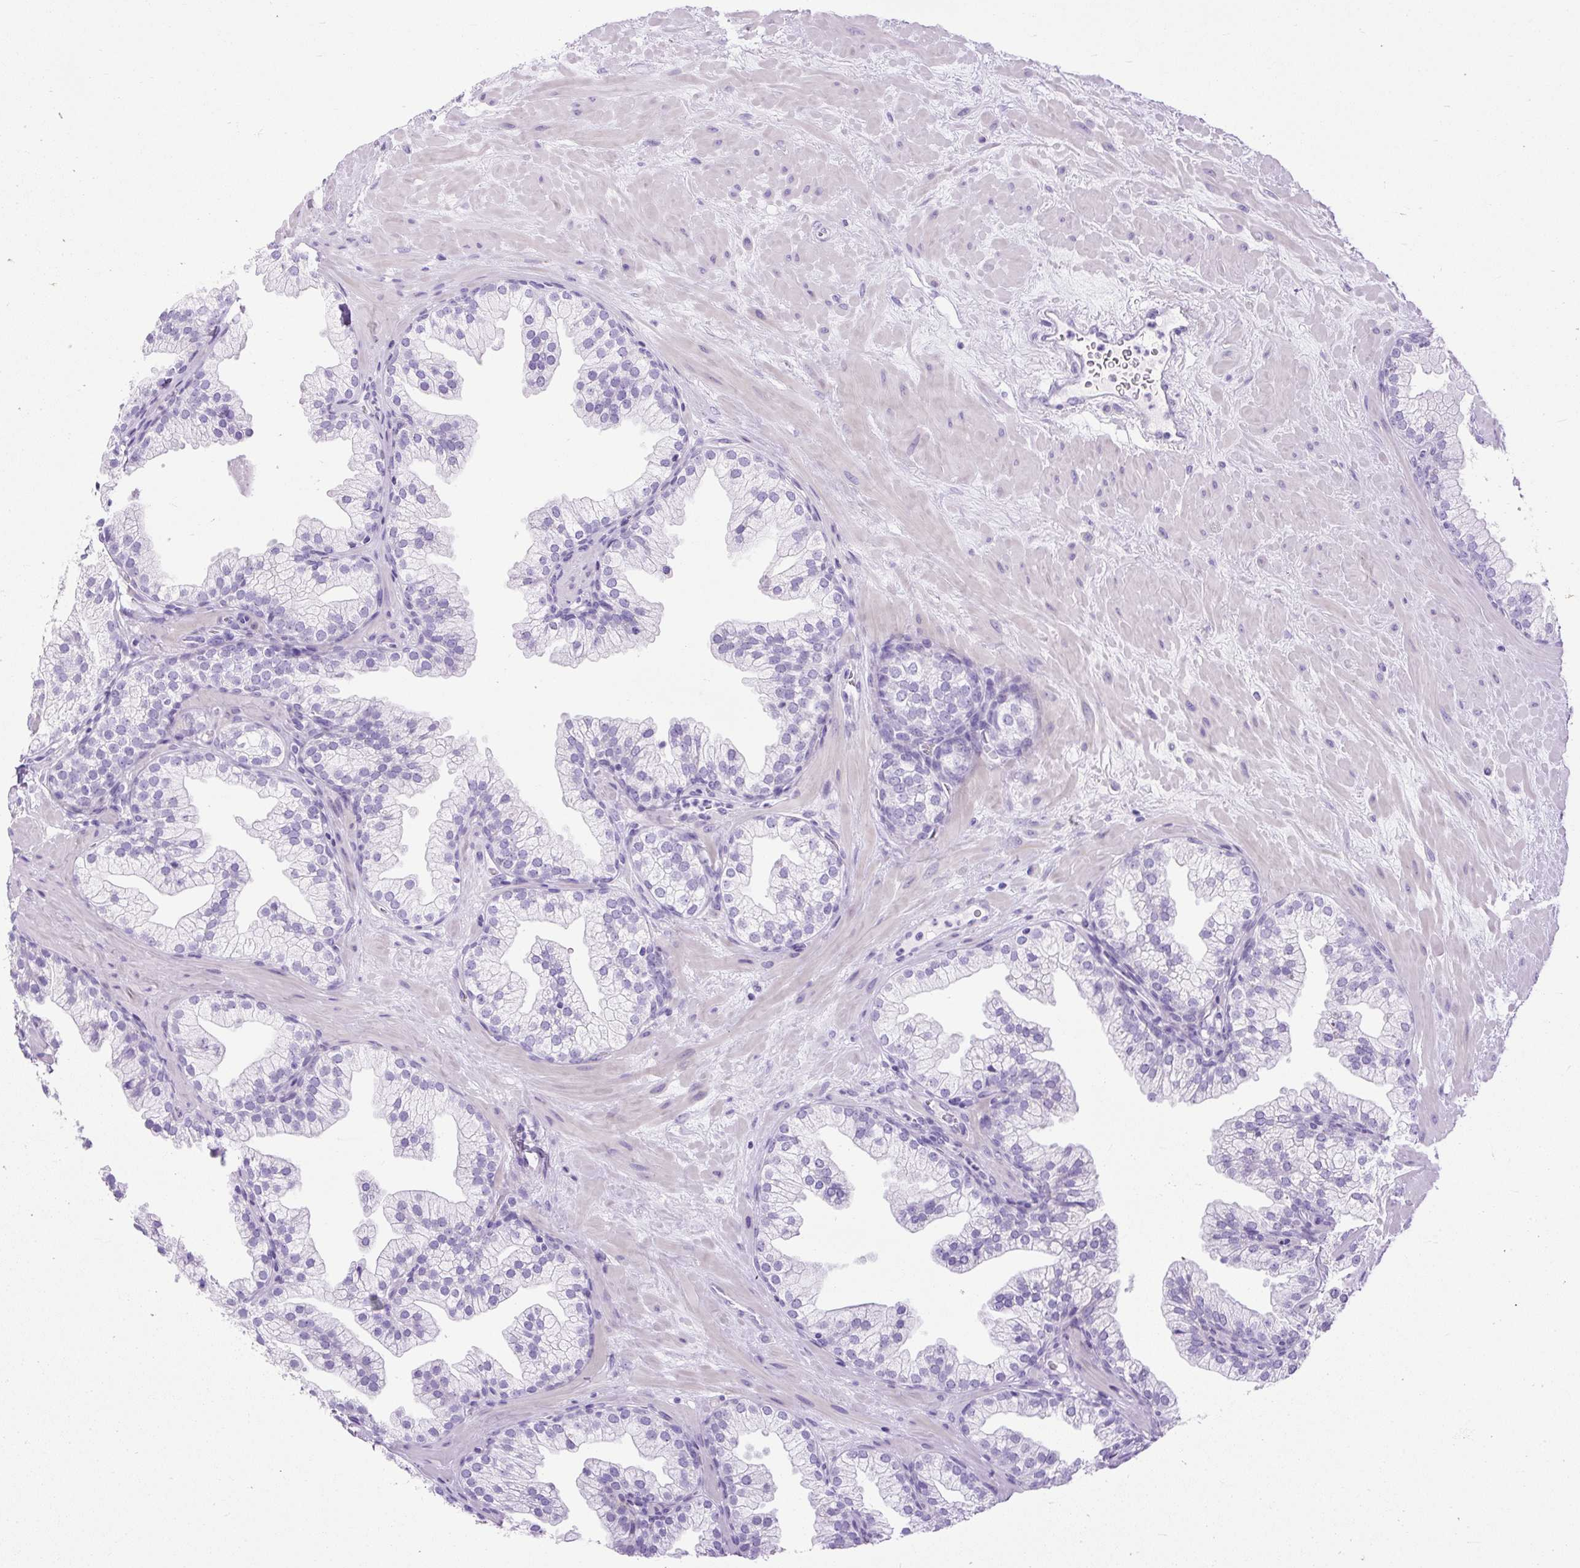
{"staining": {"intensity": "negative", "quantity": "none", "location": "none"}, "tissue": "prostate", "cell_type": "Glandular cells", "image_type": "normal", "snomed": [{"axis": "morphology", "description": "Normal tissue, NOS"}, {"axis": "topography", "description": "Prostate"}, {"axis": "topography", "description": "Peripheral nerve tissue"}], "caption": "This is an immunohistochemistry photomicrograph of unremarkable prostate. There is no positivity in glandular cells.", "gene": "UPP1", "patient": {"sex": "male", "age": 61}}